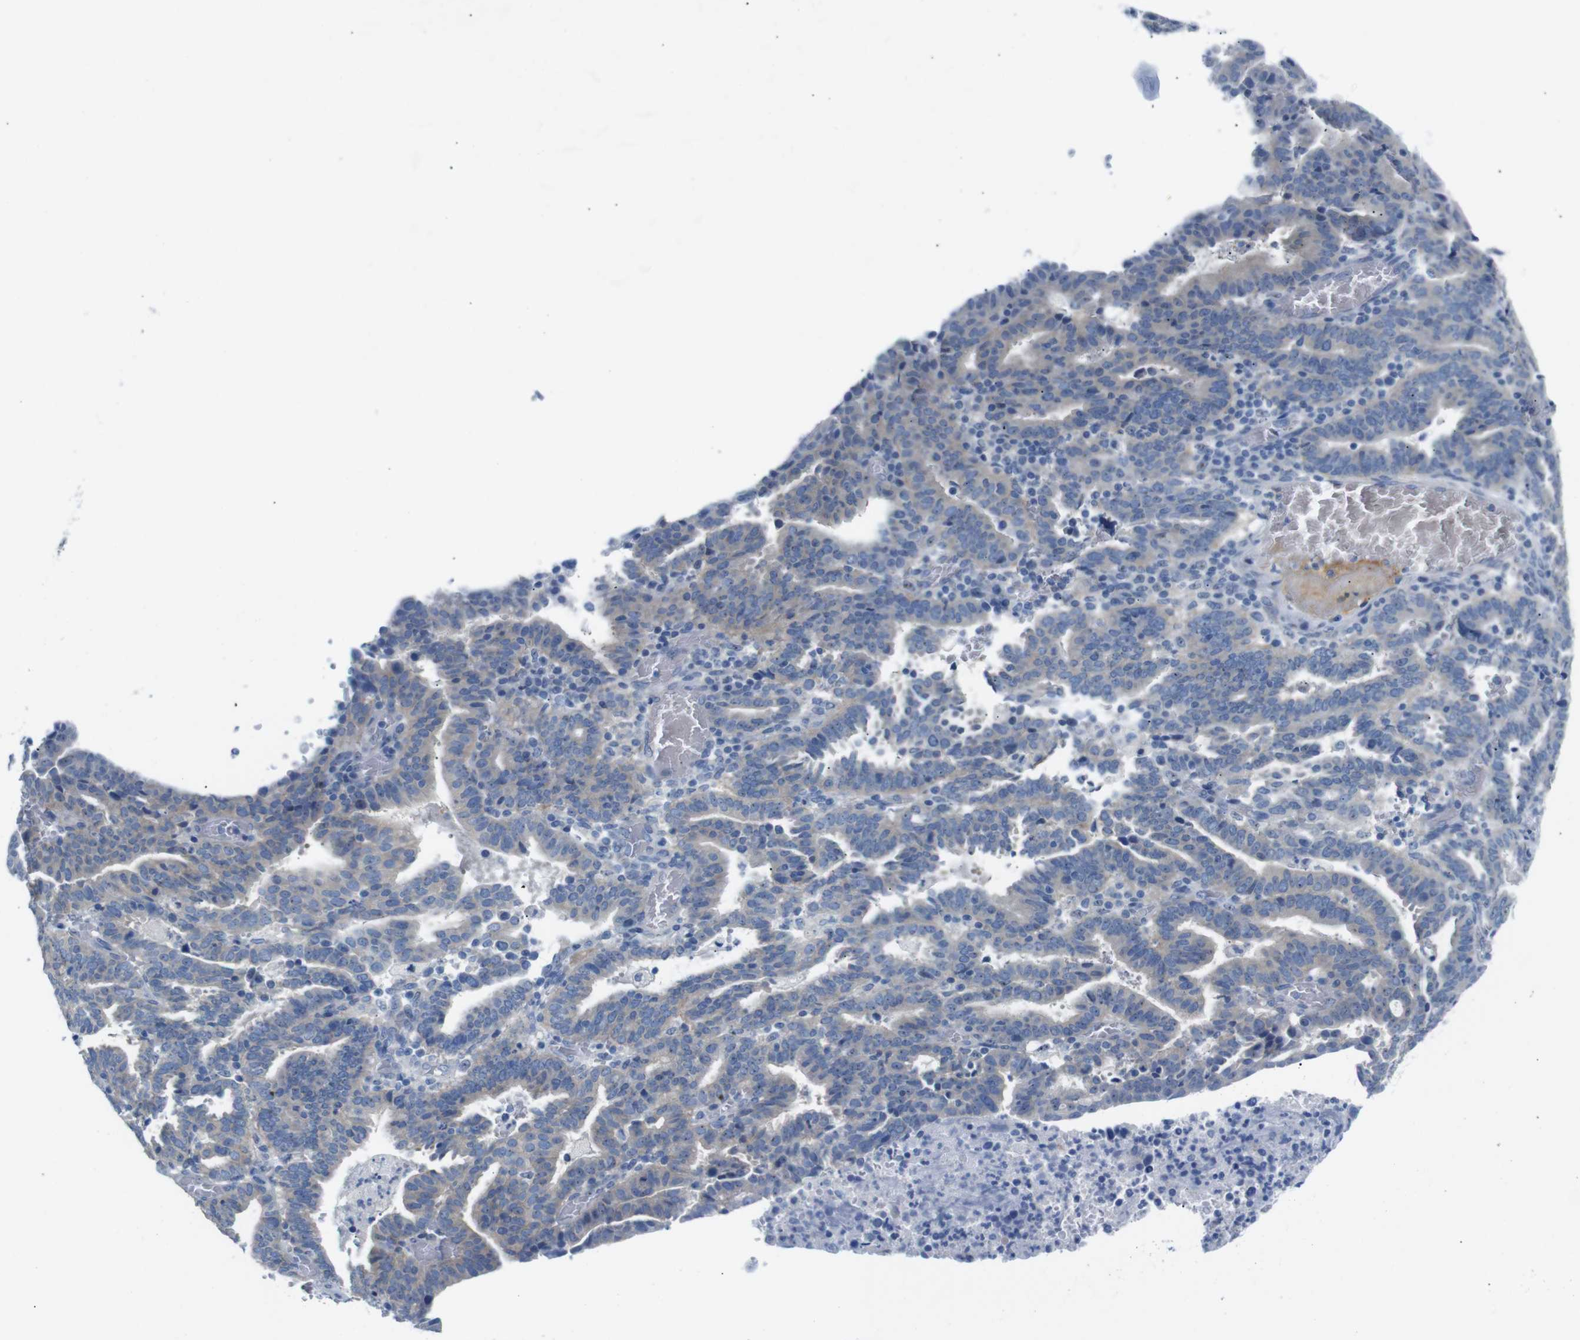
{"staining": {"intensity": "negative", "quantity": "none", "location": "none"}, "tissue": "endometrial cancer", "cell_type": "Tumor cells", "image_type": "cancer", "snomed": [{"axis": "morphology", "description": "Adenocarcinoma, NOS"}, {"axis": "topography", "description": "Uterus"}], "caption": "Protein analysis of endometrial adenocarcinoma exhibits no significant staining in tumor cells. The staining was performed using DAB to visualize the protein expression in brown, while the nuclei were stained in blue with hematoxylin (Magnification: 20x).", "gene": "C1orf210", "patient": {"sex": "female", "age": 83}}